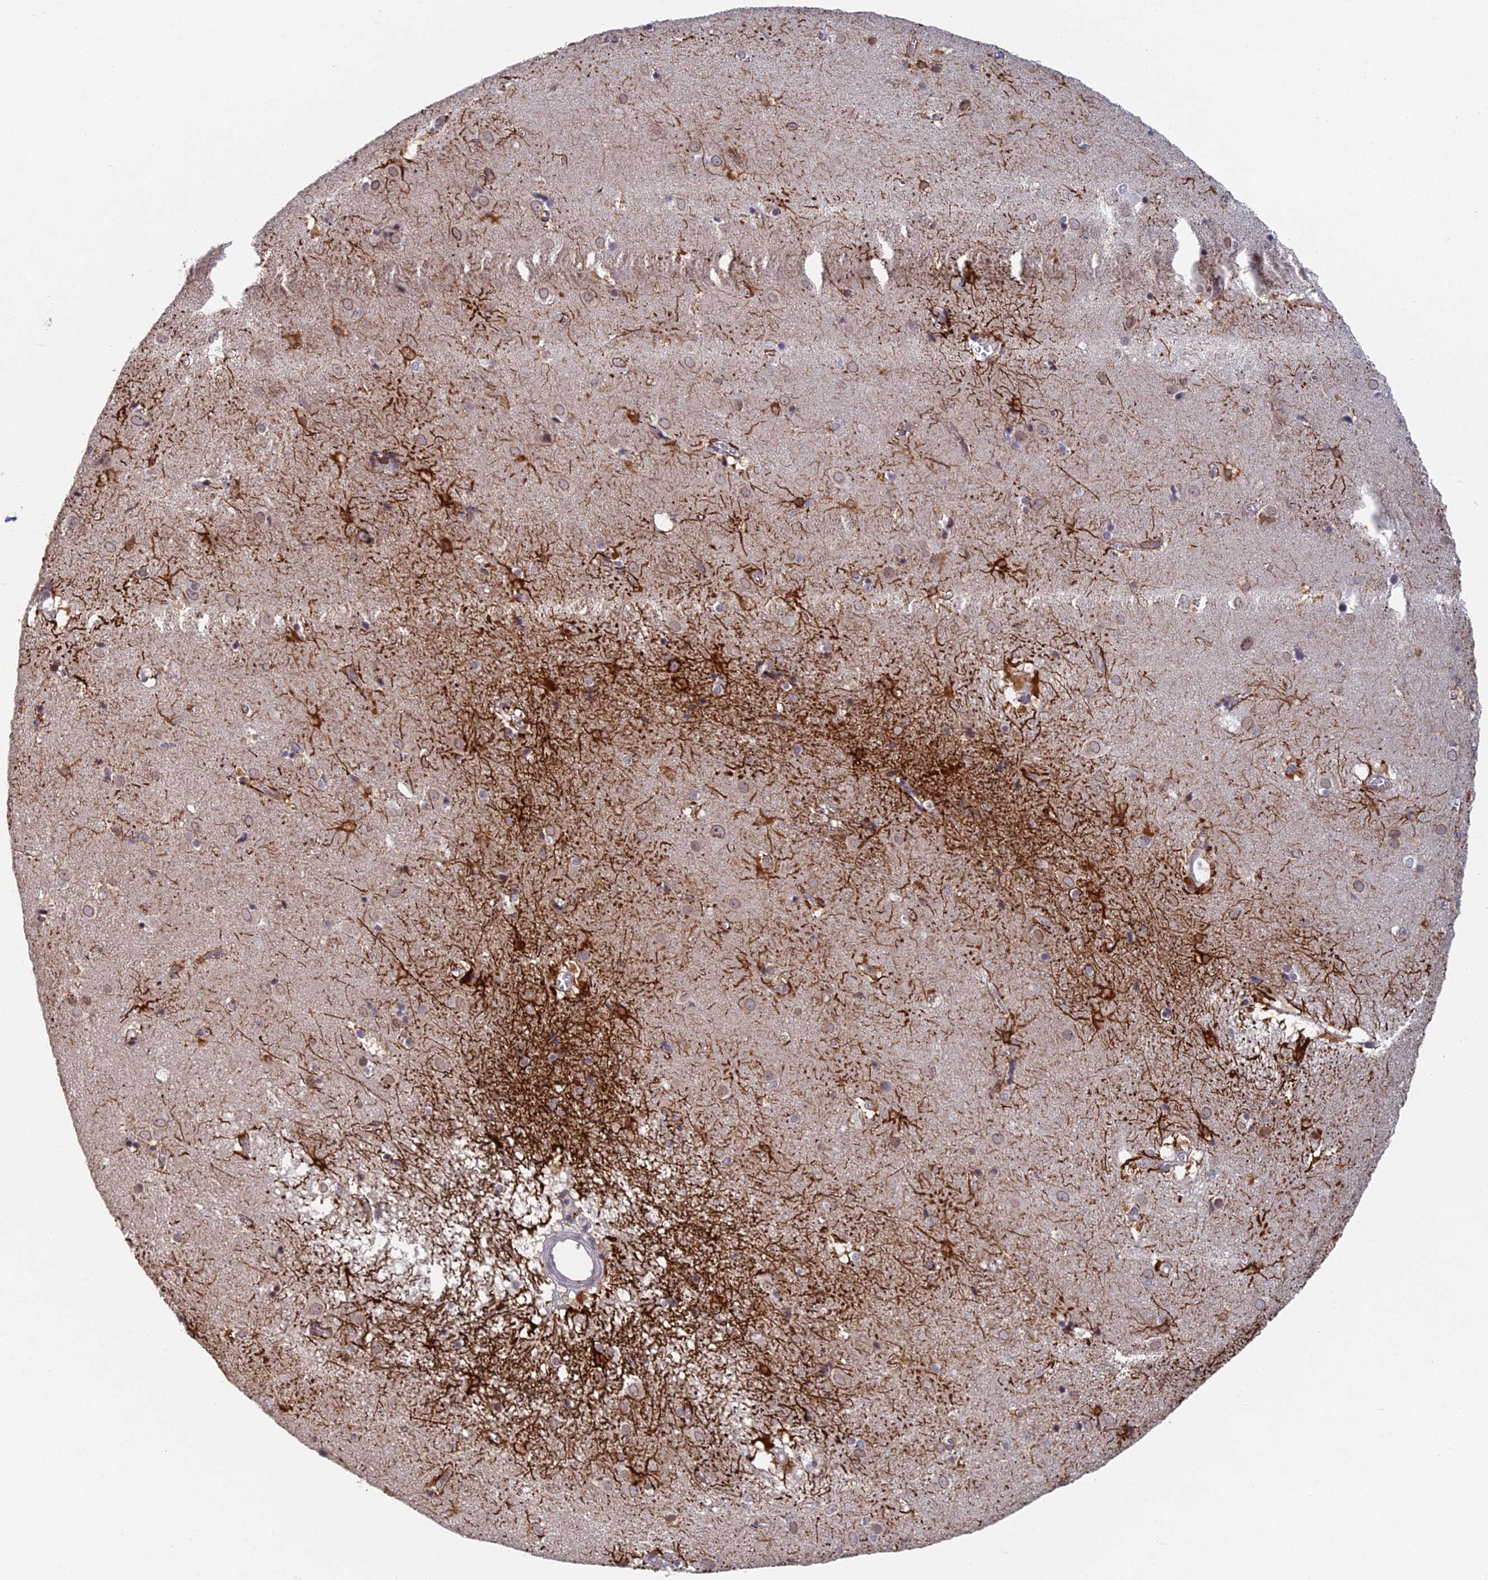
{"staining": {"intensity": "negative", "quantity": "none", "location": "none"}, "tissue": "caudate", "cell_type": "Glial cells", "image_type": "normal", "snomed": [{"axis": "morphology", "description": "Normal tissue, NOS"}, {"axis": "topography", "description": "Lateral ventricle wall"}], "caption": "High magnification brightfield microscopy of normal caudate stained with DAB (brown) and counterstained with hematoxylin (blue): glial cells show no significant positivity. (Brightfield microscopy of DAB immunohistochemistry (IHC) at high magnification).", "gene": "PPP1R26", "patient": {"sex": "male", "age": 70}}